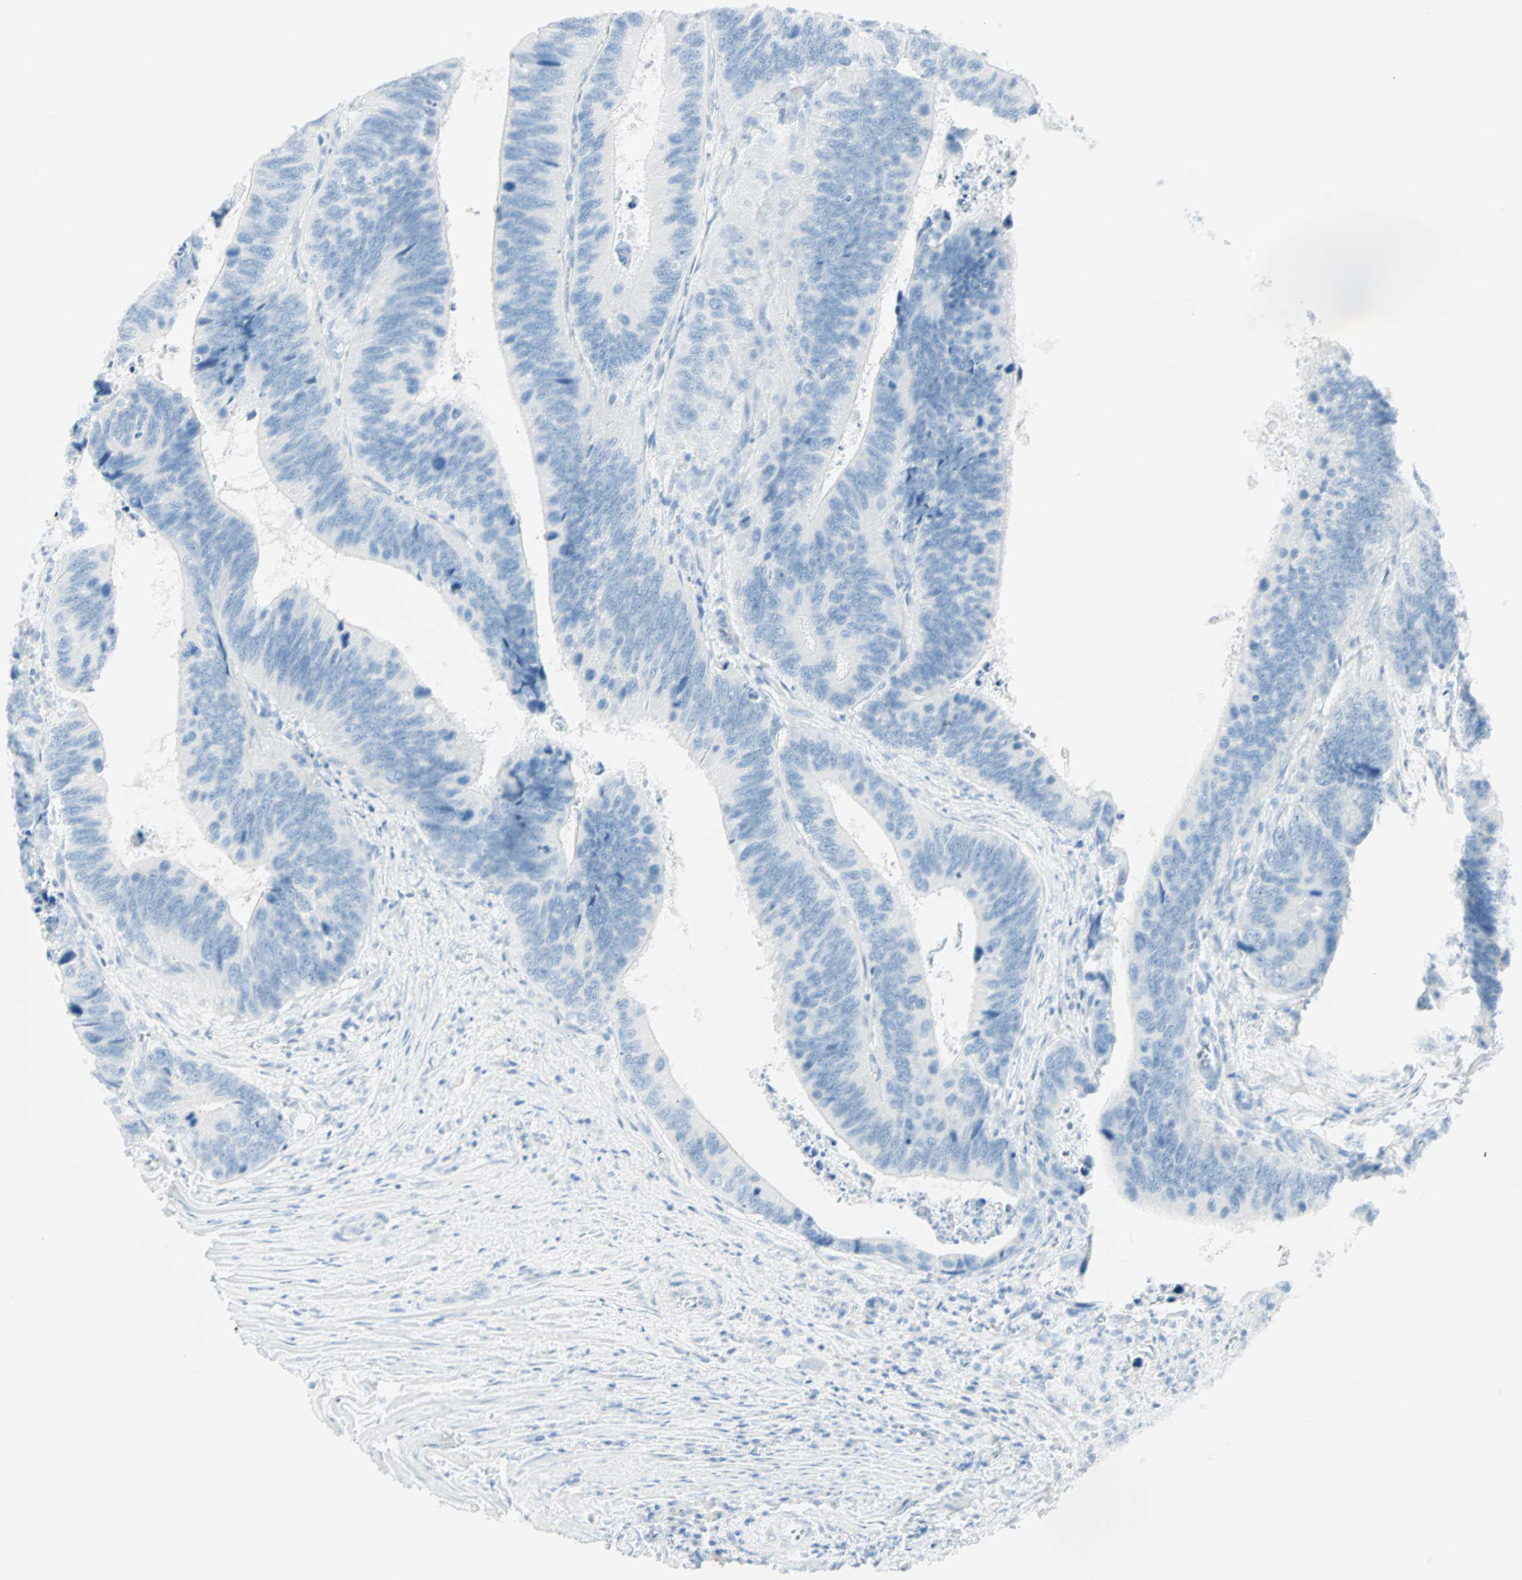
{"staining": {"intensity": "negative", "quantity": "none", "location": "none"}, "tissue": "colorectal cancer", "cell_type": "Tumor cells", "image_type": "cancer", "snomed": [{"axis": "morphology", "description": "Adenocarcinoma, NOS"}, {"axis": "topography", "description": "Colon"}], "caption": "Tumor cells show no significant protein positivity in adenocarcinoma (colorectal).", "gene": "NES", "patient": {"sex": "male", "age": 72}}